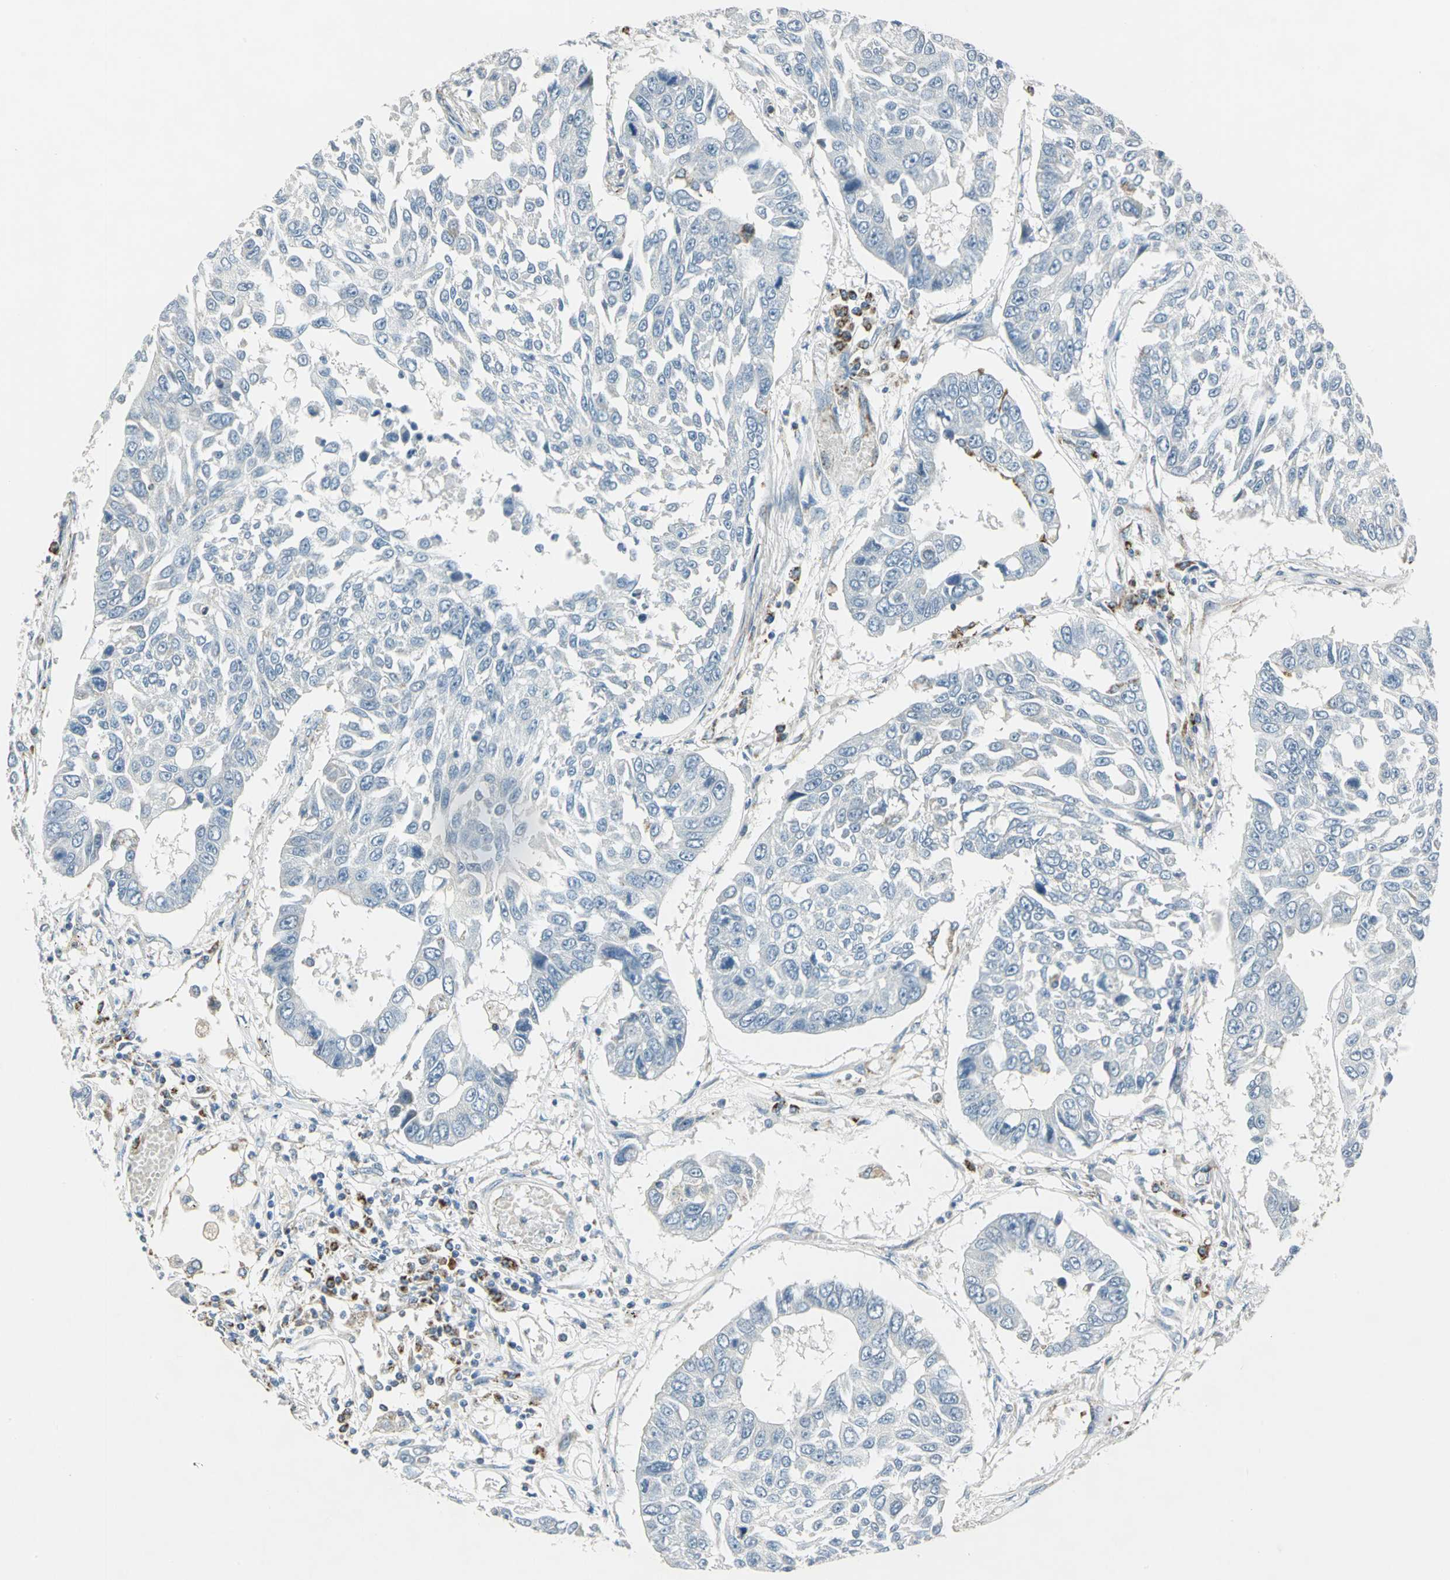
{"staining": {"intensity": "negative", "quantity": "none", "location": "none"}, "tissue": "lung cancer", "cell_type": "Tumor cells", "image_type": "cancer", "snomed": [{"axis": "morphology", "description": "Squamous cell carcinoma, NOS"}, {"axis": "topography", "description": "Lung"}], "caption": "This is an immunohistochemistry image of lung cancer. There is no positivity in tumor cells.", "gene": "ACADM", "patient": {"sex": "male", "age": 71}}